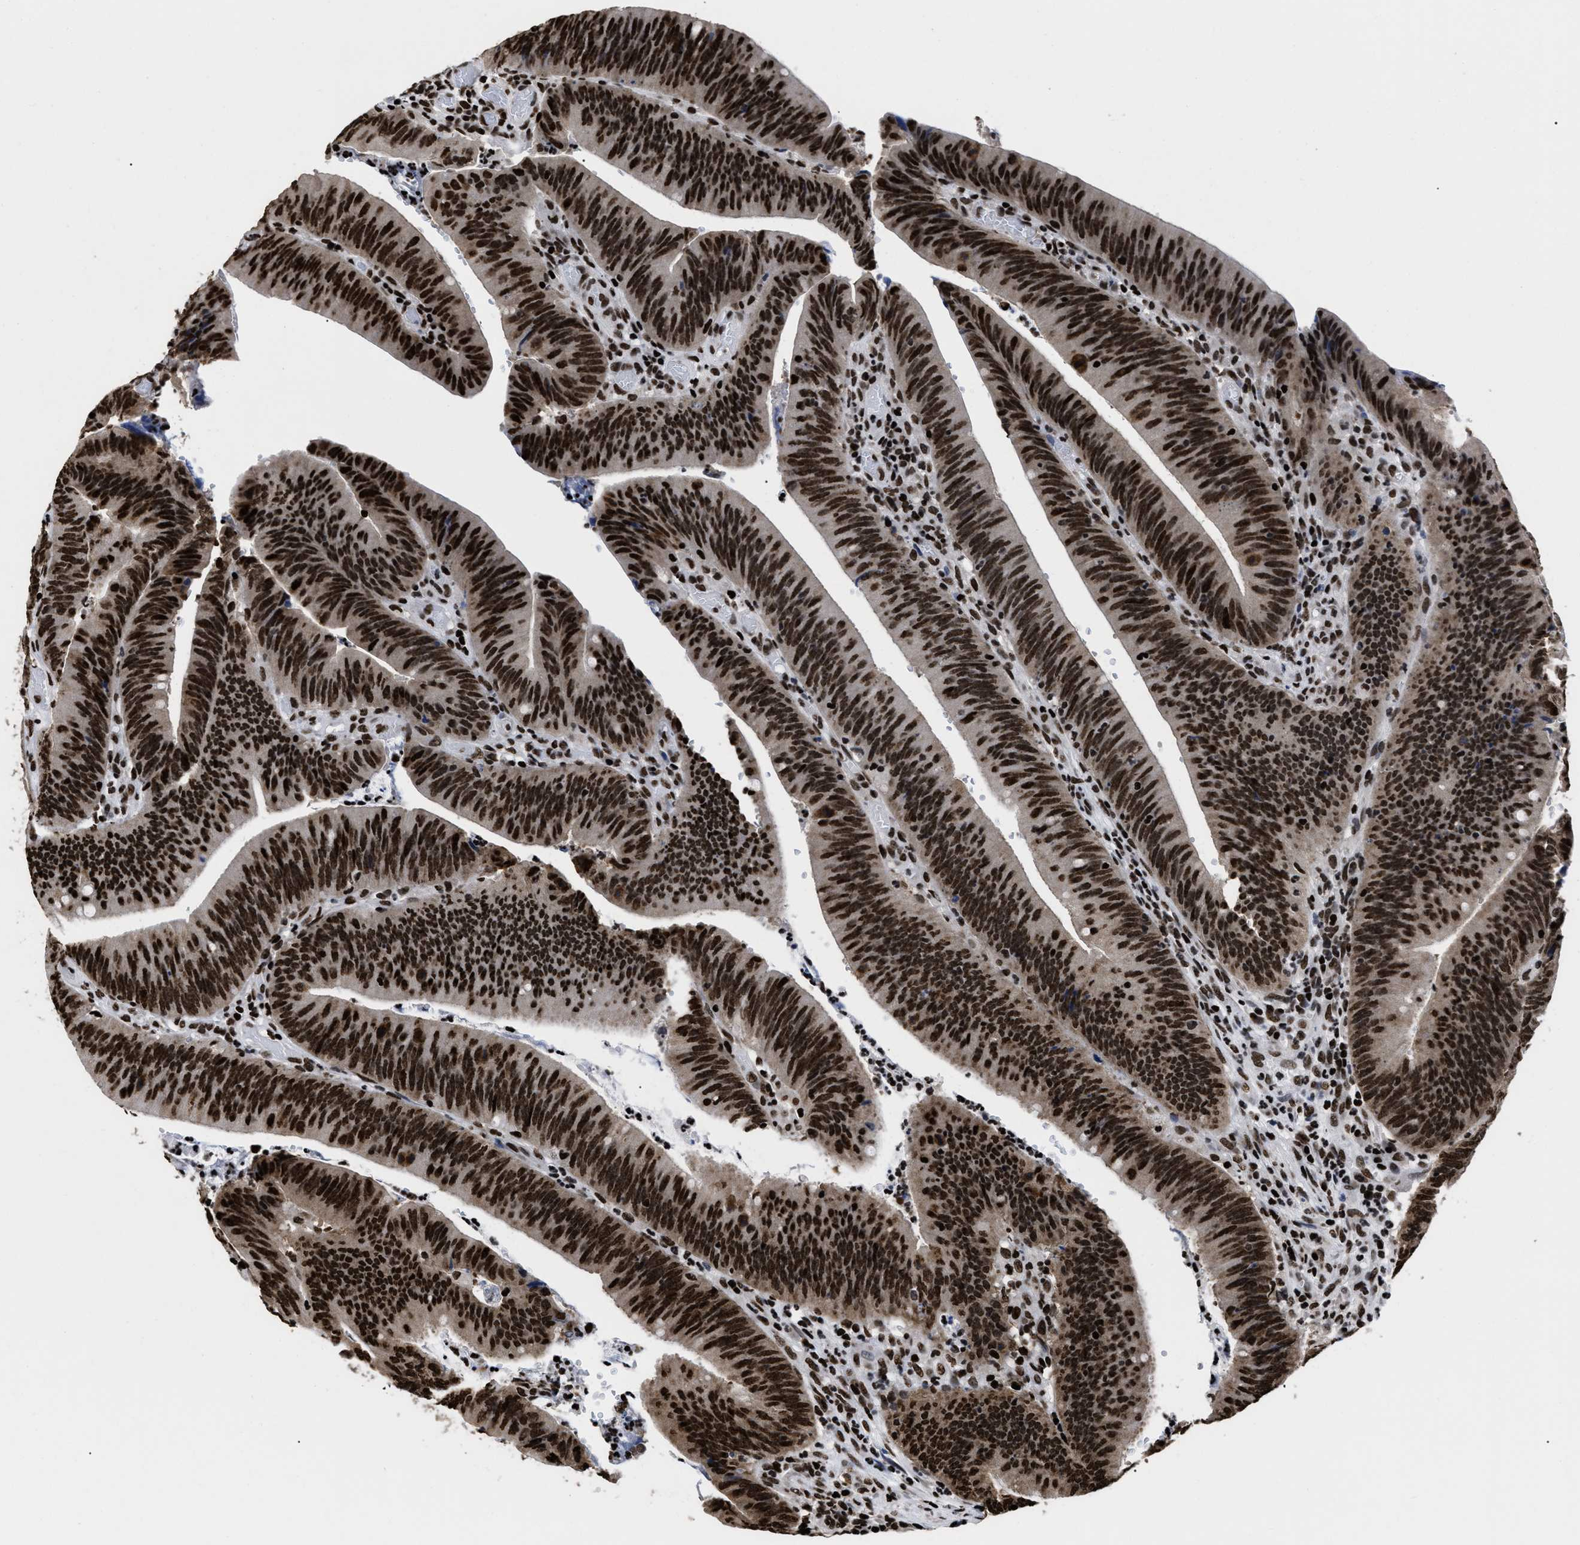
{"staining": {"intensity": "strong", "quantity": ">75%", "location": "nuclear"}, "tissue": "colorectal cancer", "cell_type": "Tumor cells", "image_type": "cancer", "snomed": [{"axis": "morphology", "description": "Normal tissue, NOS"}, {"axis": "morphology", "description": "Adenocarcinoma, NOS"}, {"axis": "topography", "description": "Rectum"}], "caption": "Human colorectal cancer (adenocarcinoma) stained with a brown dye reveals strong nuclear positive expression in about >75% of tumor cells.", "gene": "CALHM3", "patient": {"sex": "female", "age": 66}}